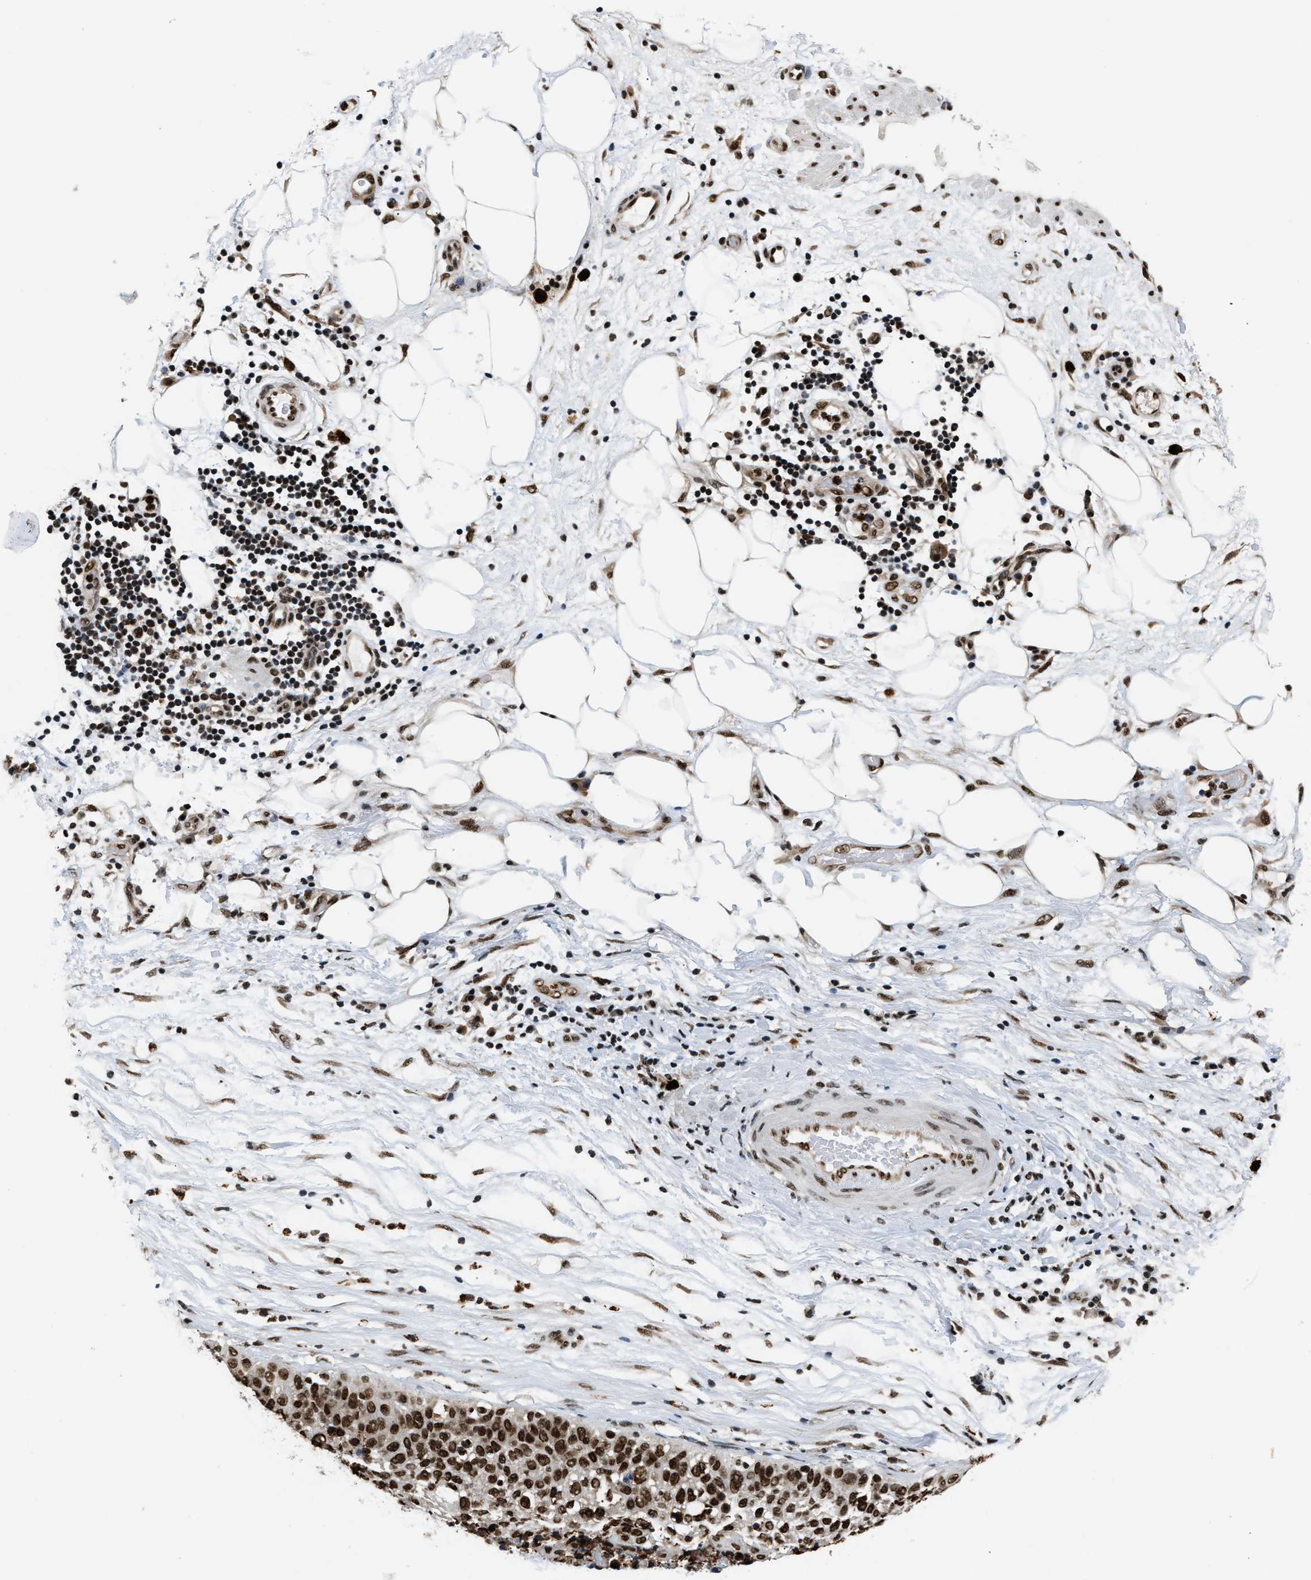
{"staining": {"intensity": "strong", "quantity": ">75%", "location": "nuclear"}, "tissue": "lung cancer", "cell_type": "Tumor cells", "image_type": "cancer", "snomed": [{"axis": "morphology", "description": "Inflammation, NOS"}, {"axis": "morphology", "description": "Squamous cell carcinoma, NOS"}, {"axis": "topography", "description": "Lymph node"}, {"axis": "topography", "description": "Soft tissue"}, {"axis": "topography", "description": "Lung"}], "caption": "Human lung cancer (squamous cell carcinoma) stained with a brown dye shows strong nuclear positive expression in approximately >75% of tumor cells.", "gene": "CCNDBP1", "patient": {"sex": "male", "age": 66}}